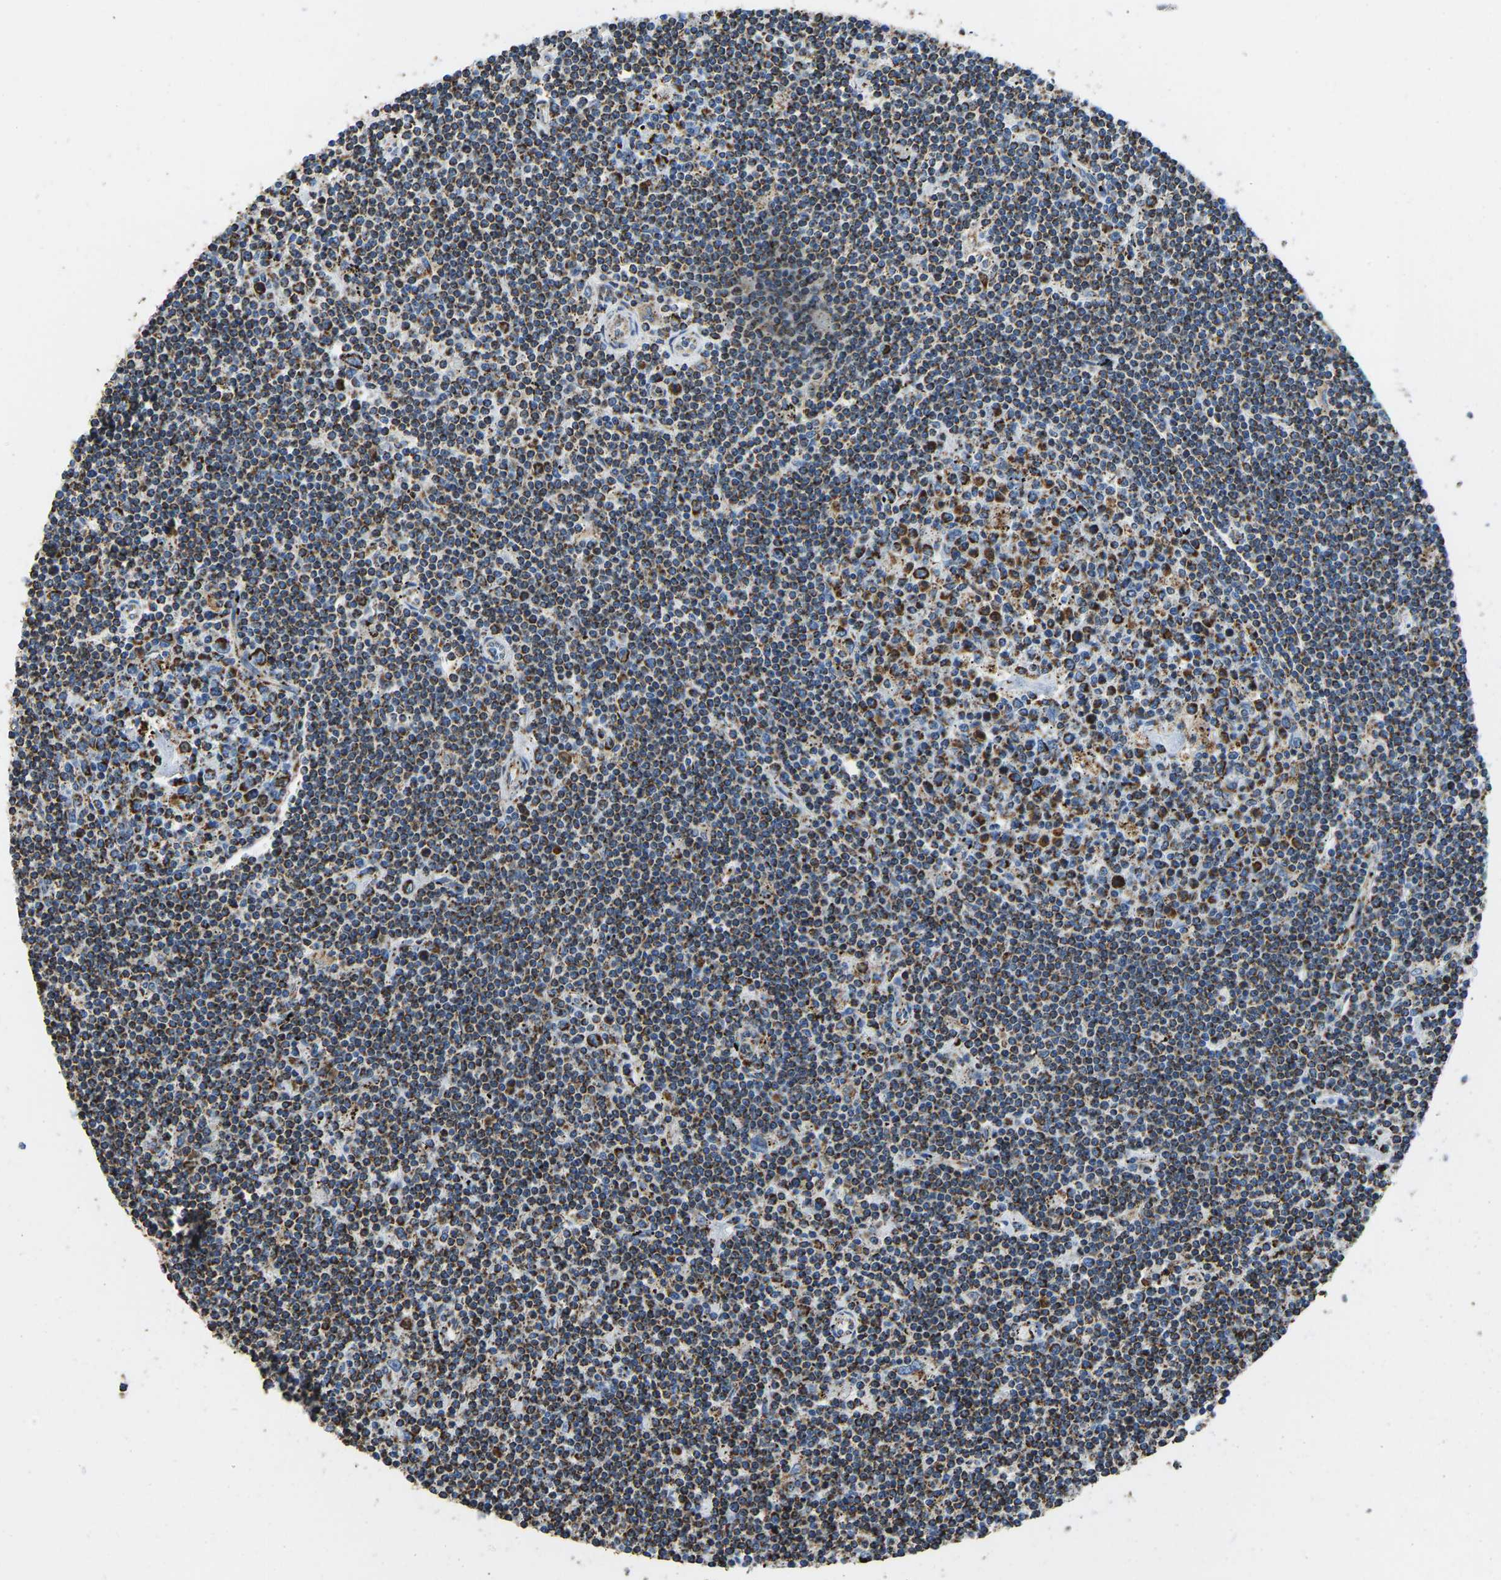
{"staining": {"intensity": "moderate", "quantity": "25%-75%", "location": "cytoplasmic/membranous"}, "tissue": "lymphoma", "cell_type": "Tumor cells", "image_type": "cancer", "snomed": [{"axis": "morphology", "description": "Malignant lymphoma, non-Hodgkin's type, Low grade"}, {"axis": "topography", "description": "Spleen"}], "caption": "High-magnification brightfield microscopy of malignant lymphoma, non-Hodgkin's type (low-grade) stained with DAB (brown) and counterstained with hematoxylin (blue). tumor cells exhibit moderate cytoplasmic/membranous expression is identified in approximately25%-75% of cells.", "gene": "IRX6", "patient": {"sex": "male", "age": 76}}